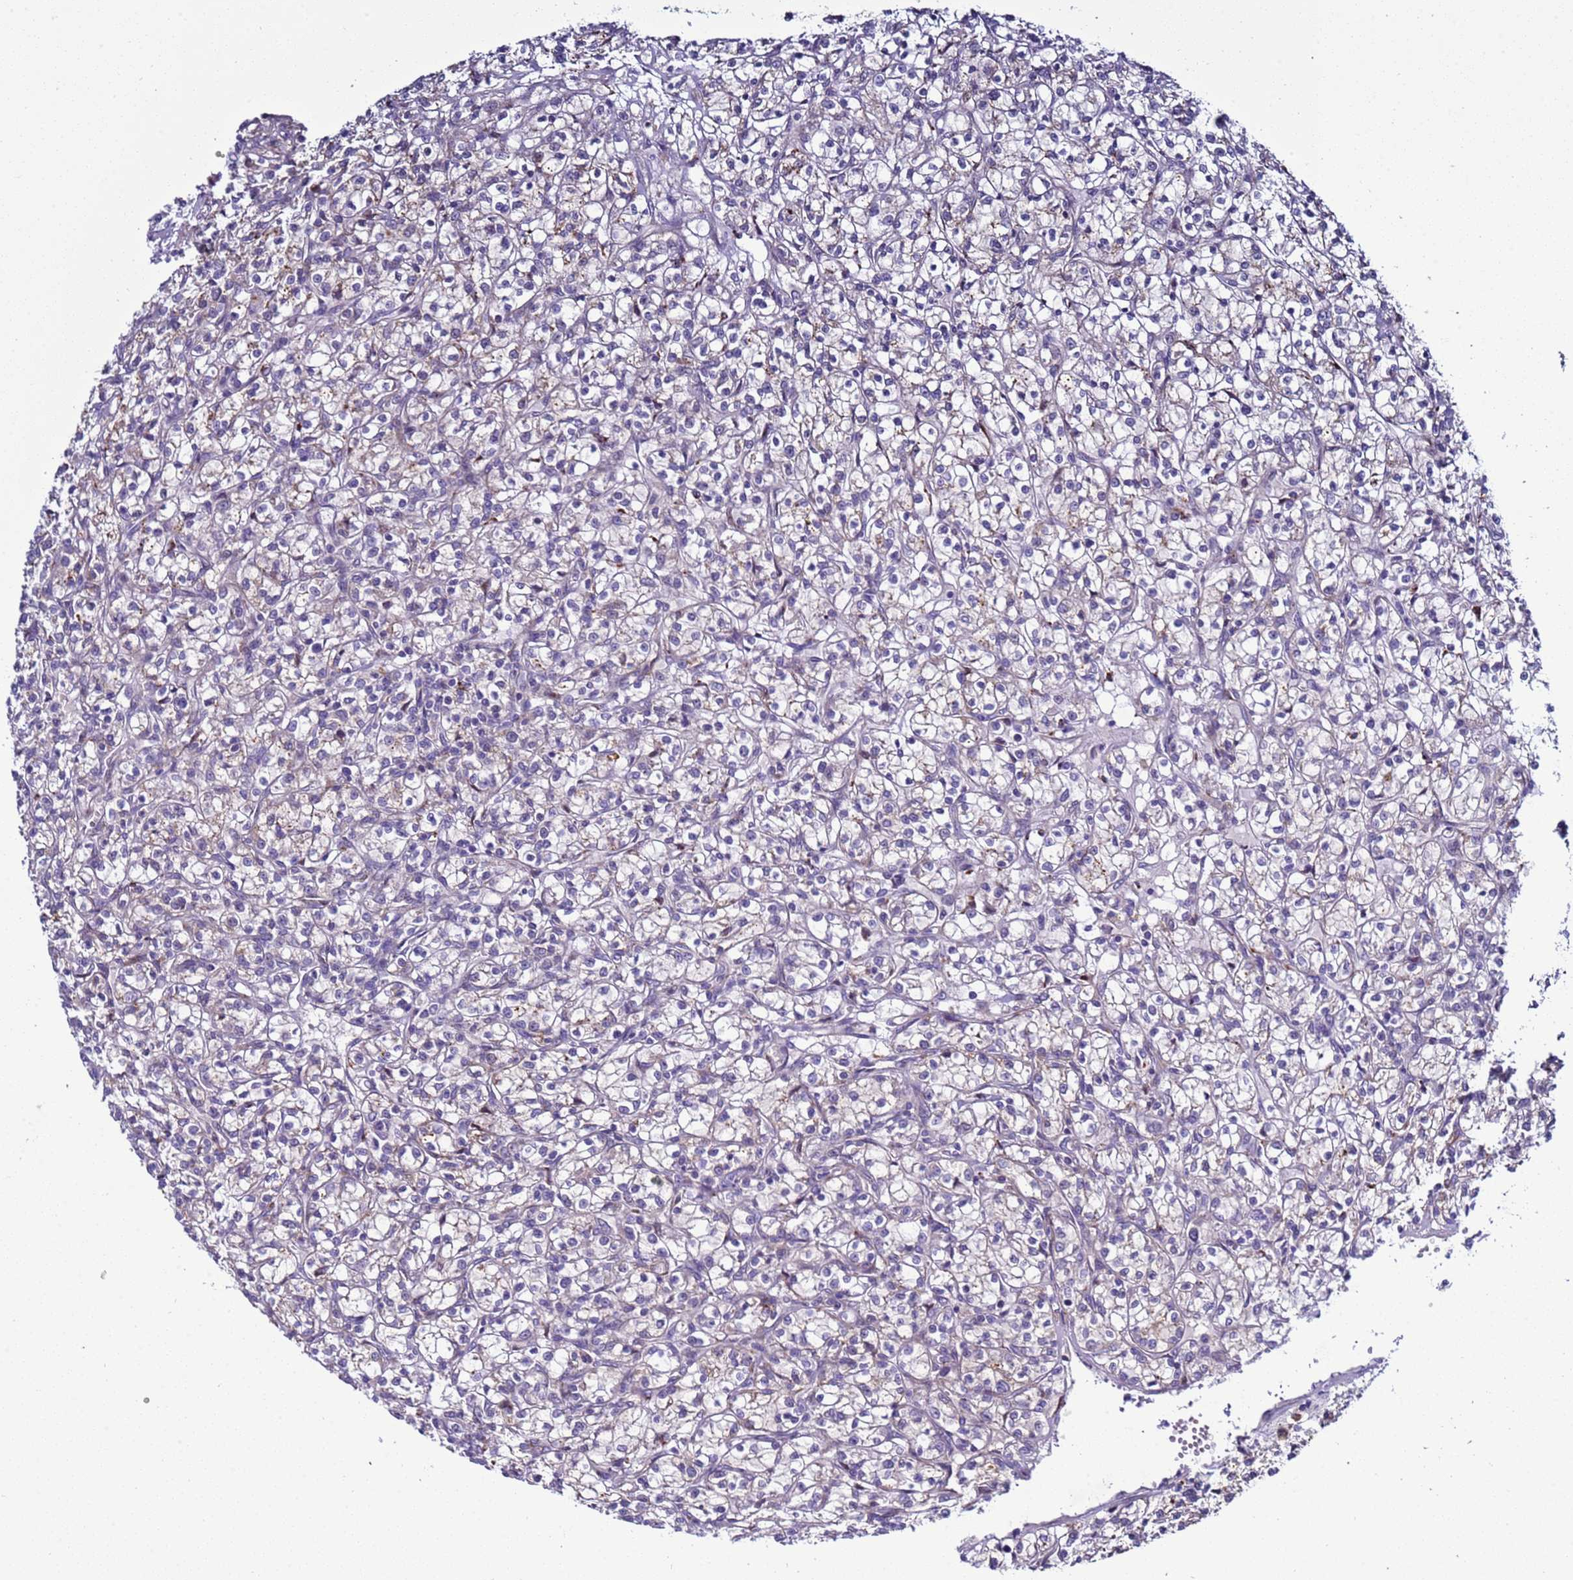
{"staining": {"intensity": "negative", "quantity": "none", "location": "none"}, "tissue": "renal cancer", "cell_type": "Tumor cells", "image_type": "cancer", "snomed": [{"axis": "morphology", "description": "Adenocarcinoma, NOS"}, {"axis": "topography", "description": "Kidney"}], "caption": "High power microscopy image of an immunohistochemistry photomicrograph of renal adenocarcinoma, revealing no significant positivity in tumor cells.", "gene": "NAT2", "patient": {"sex": "female", "age": 59}}